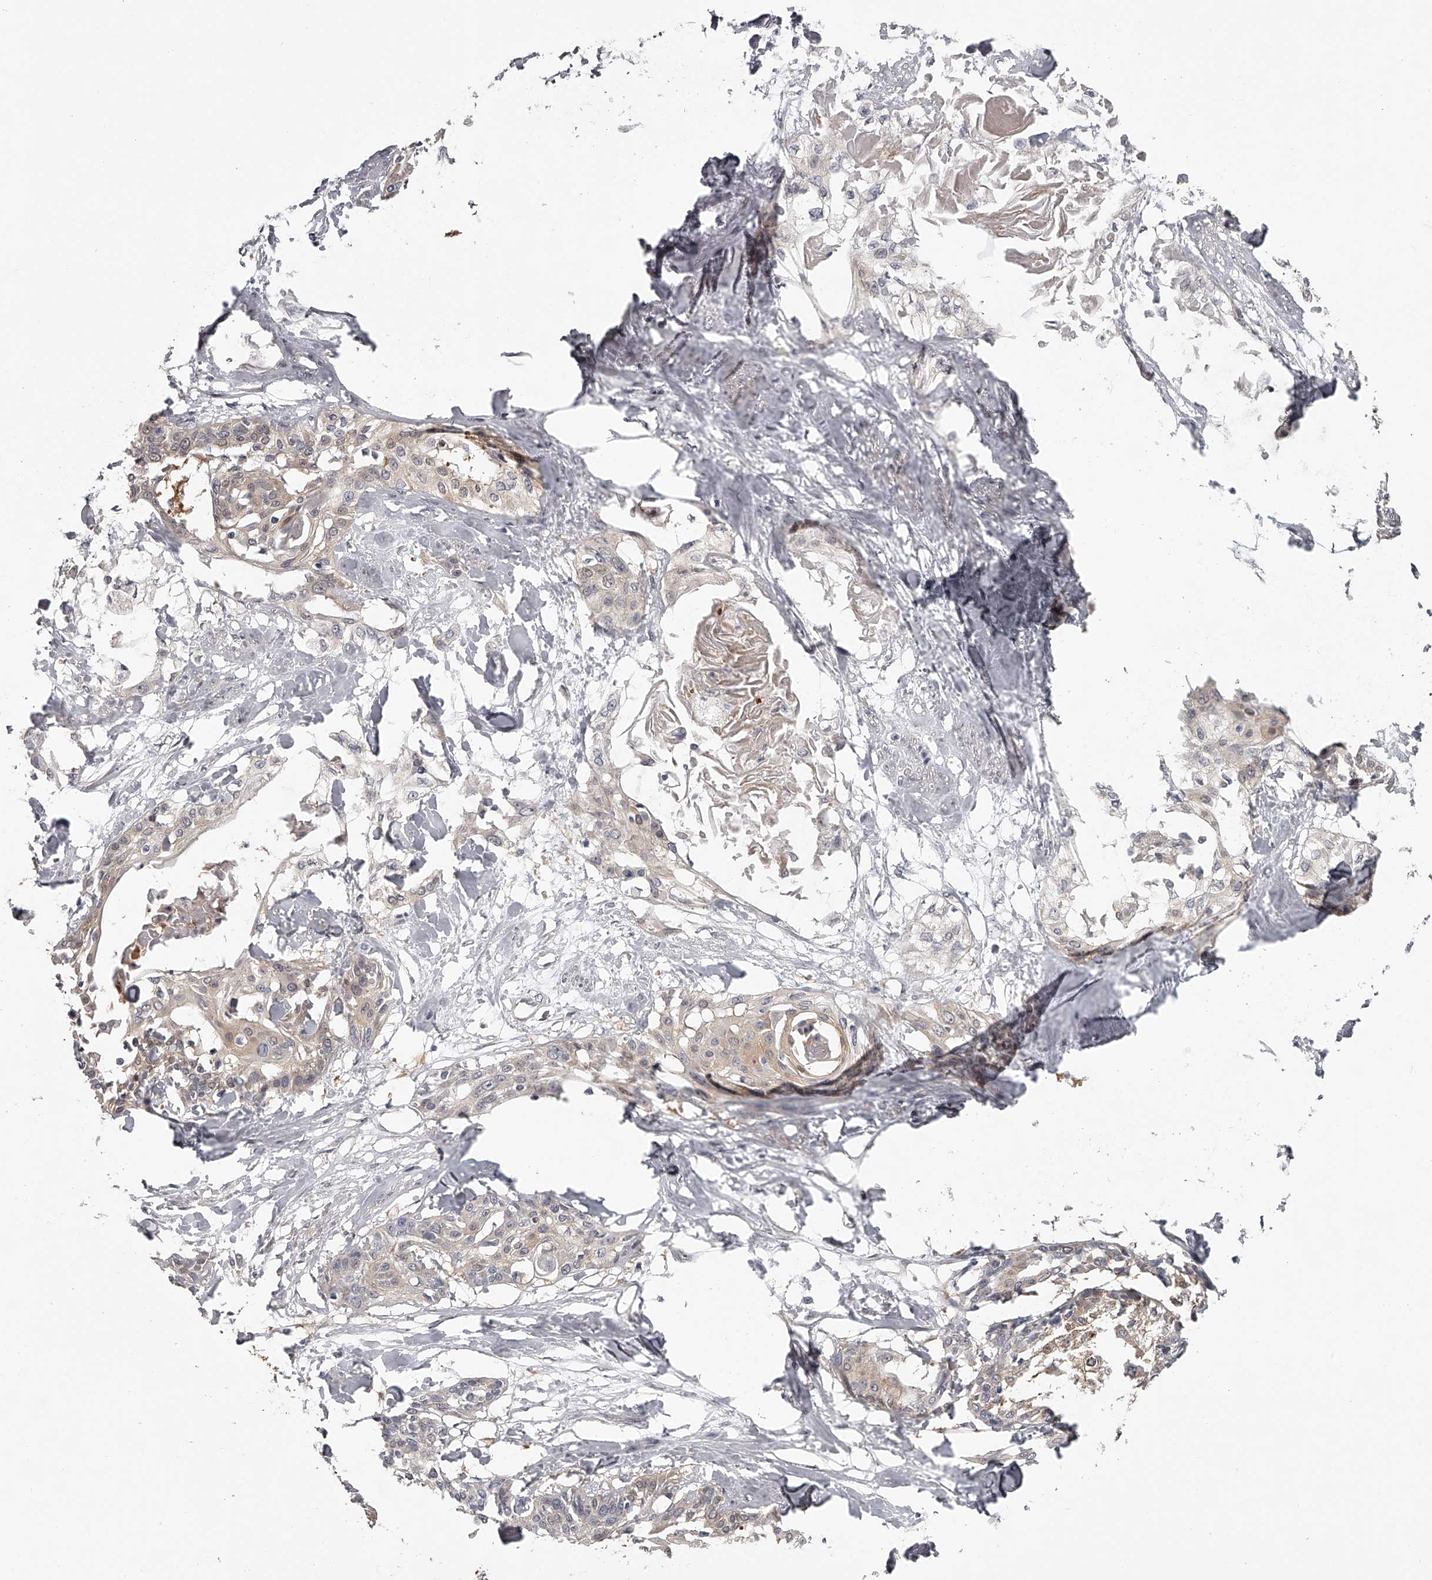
{"staining": {"intensity": "weak", "quantity": "<25%", "location": "cytoplasmic/membranous"}, "tissue": "cervical cancer", "cell_type": "Tumor cells", "image_type": "cancer", "snomed": [{"axis": "morphology", "description": "Squamous cell carcinoma, NOS"}, {"axis": "topography", "description": "Cervix"}], "caption": "This is a photomicrograph of immunohistochemistry staining of cervical cancer, which shows no expression in tumor cells.", "gene": "GGCT", "patient": {"sex": "female", "age": 57}}